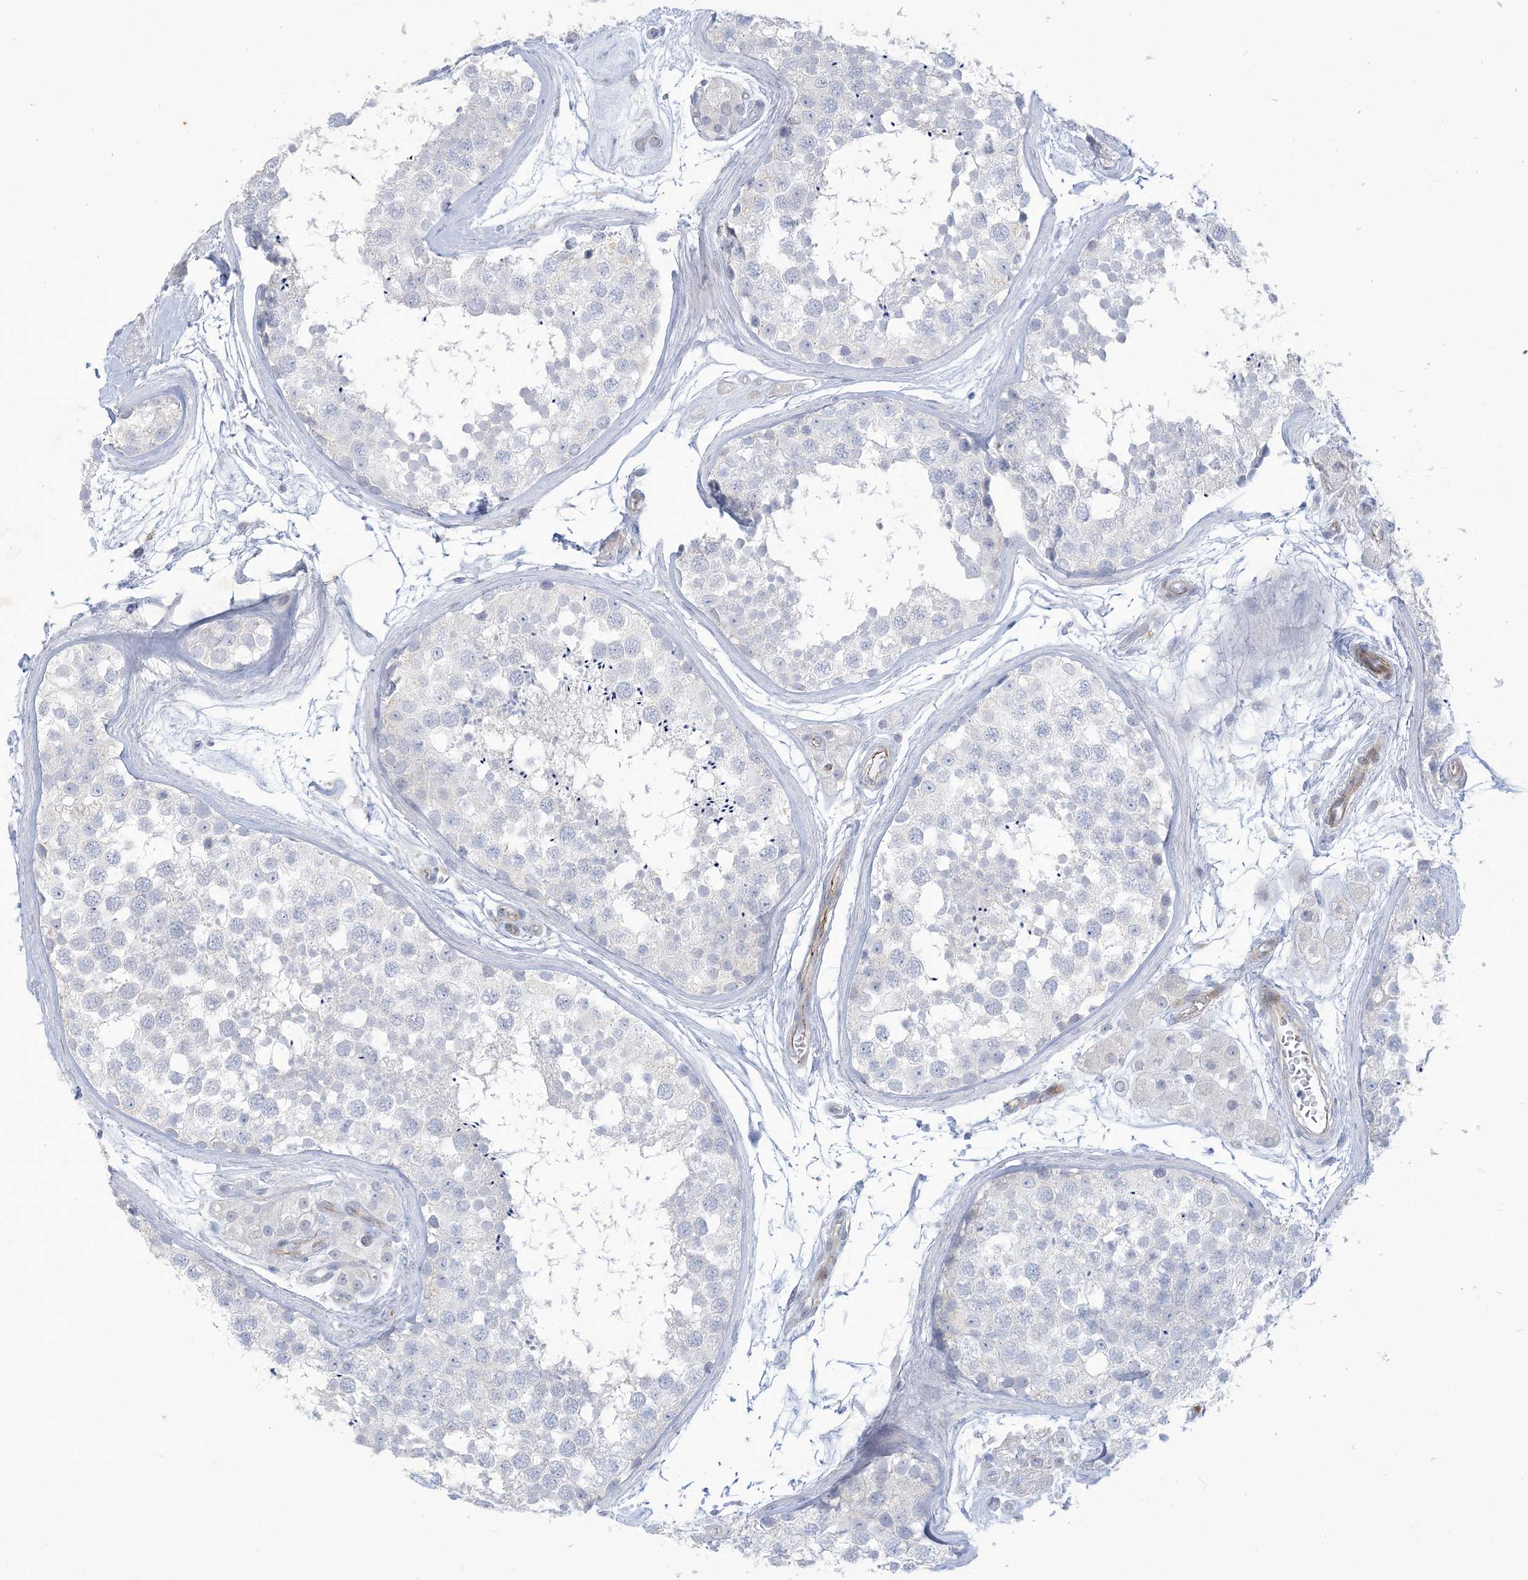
{"staining": {"intensity": "negative", "quantity": "none", "location": "none"}, "tissue": "testis", "cell_type": "Cells in seminiferous ducts", "image_type": "normal", "snomed": [{"axis": "morphology", "description": "Normal tissue, NOS"}, {"axis": "topography", "description": "Testis"}], "caption": "Testis stained for a protein using IHC demonstrates no staining cells in seminiferous ducts.", "gene": "B3GNT7", "patient": {"sex": "male", "age": 56}}